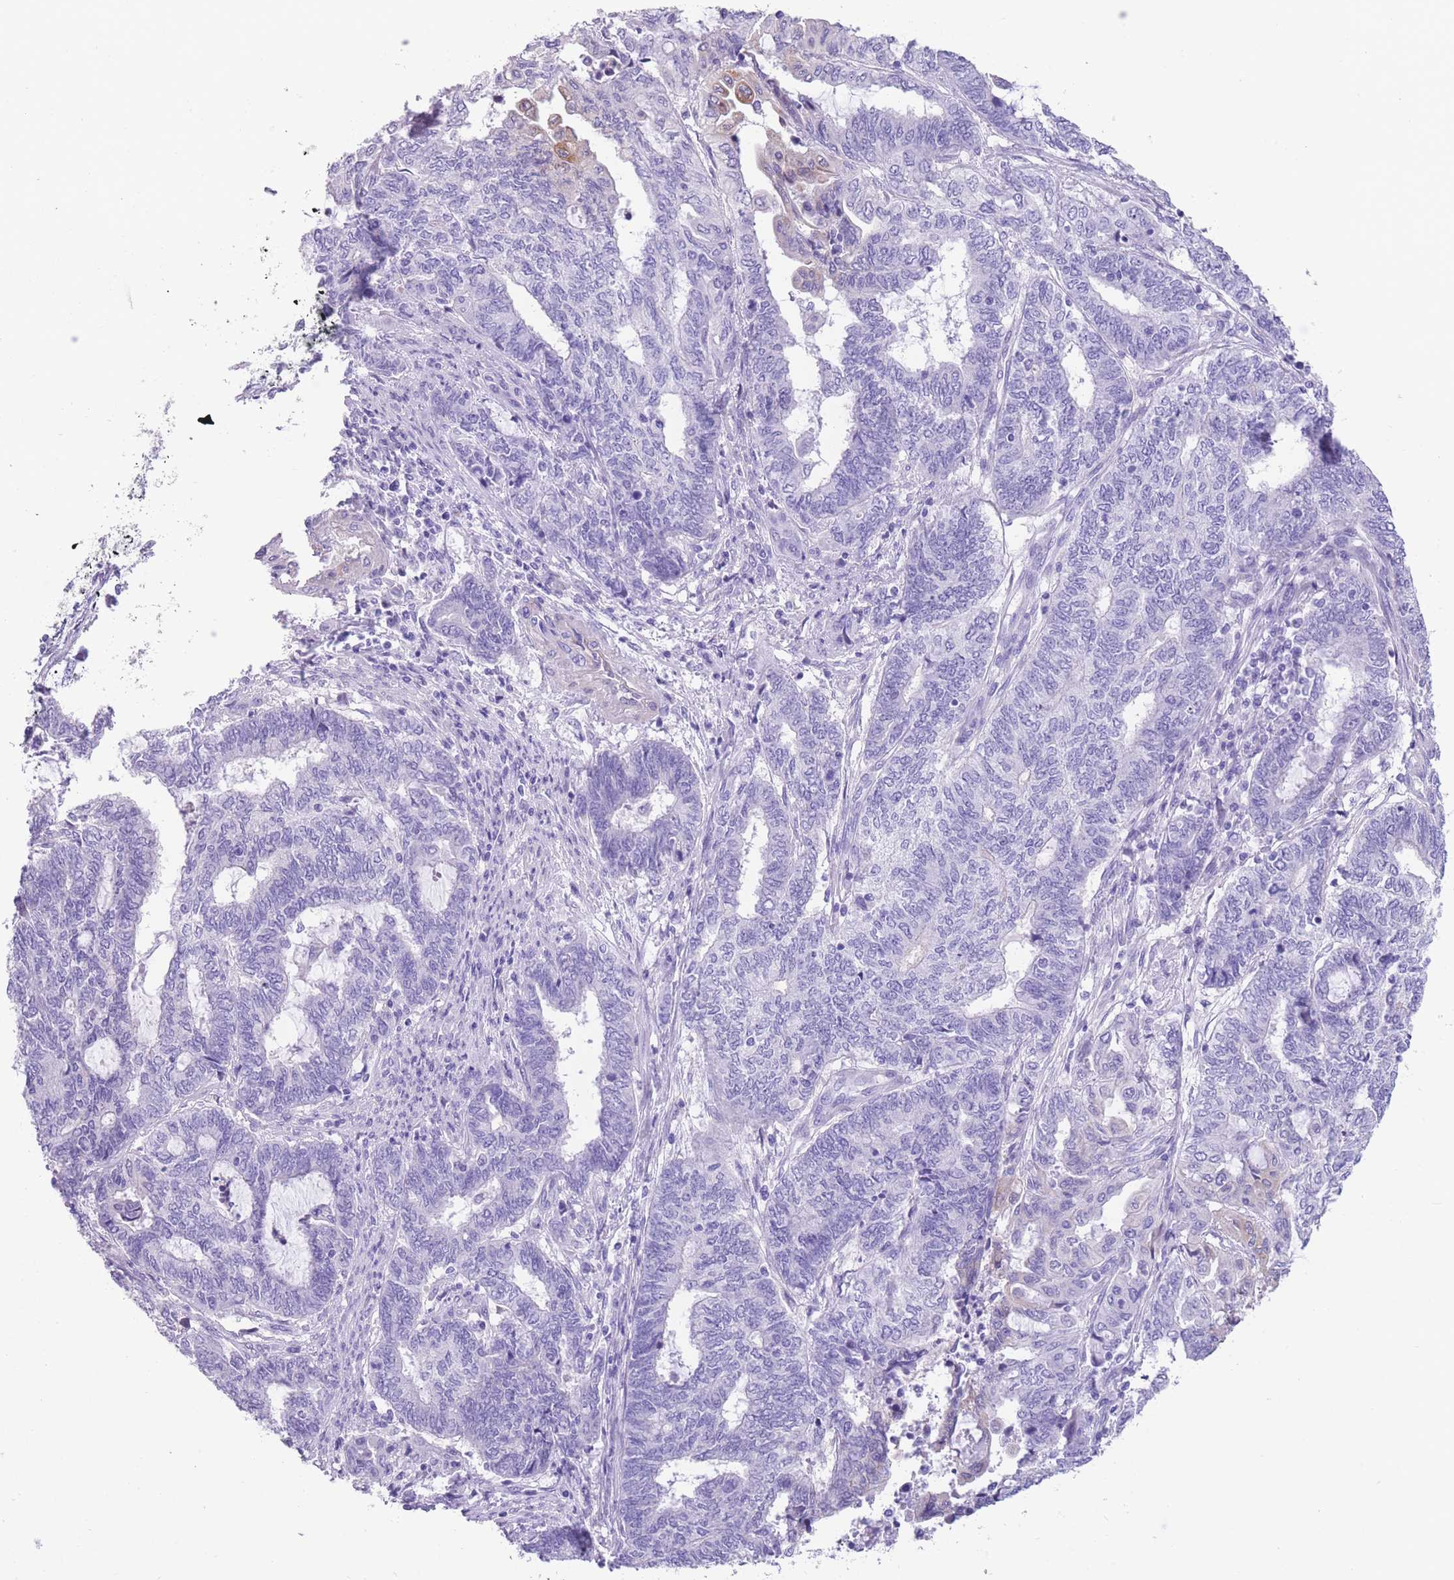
{"staining": {"intensity": "negative", "quantity": "none", "location": "none"}, "tissue": "endometrial cancer", "cell_type": "Tumor cells", "image_type": "cancer", "snomed": [{"axis": "morphology", "description": "Adenocarcinoma, NOS"}, {"axis": "topography", "description": "Uterus"}, {"axis": "topography", "description": "Endometrium"}], "caption": "An image of endometrial adenocarcinoma stained for a protein exhibits no brown staining in tumor cells.", "gene": "RAI2", "patient": {"sex": "female", "age": 70}}